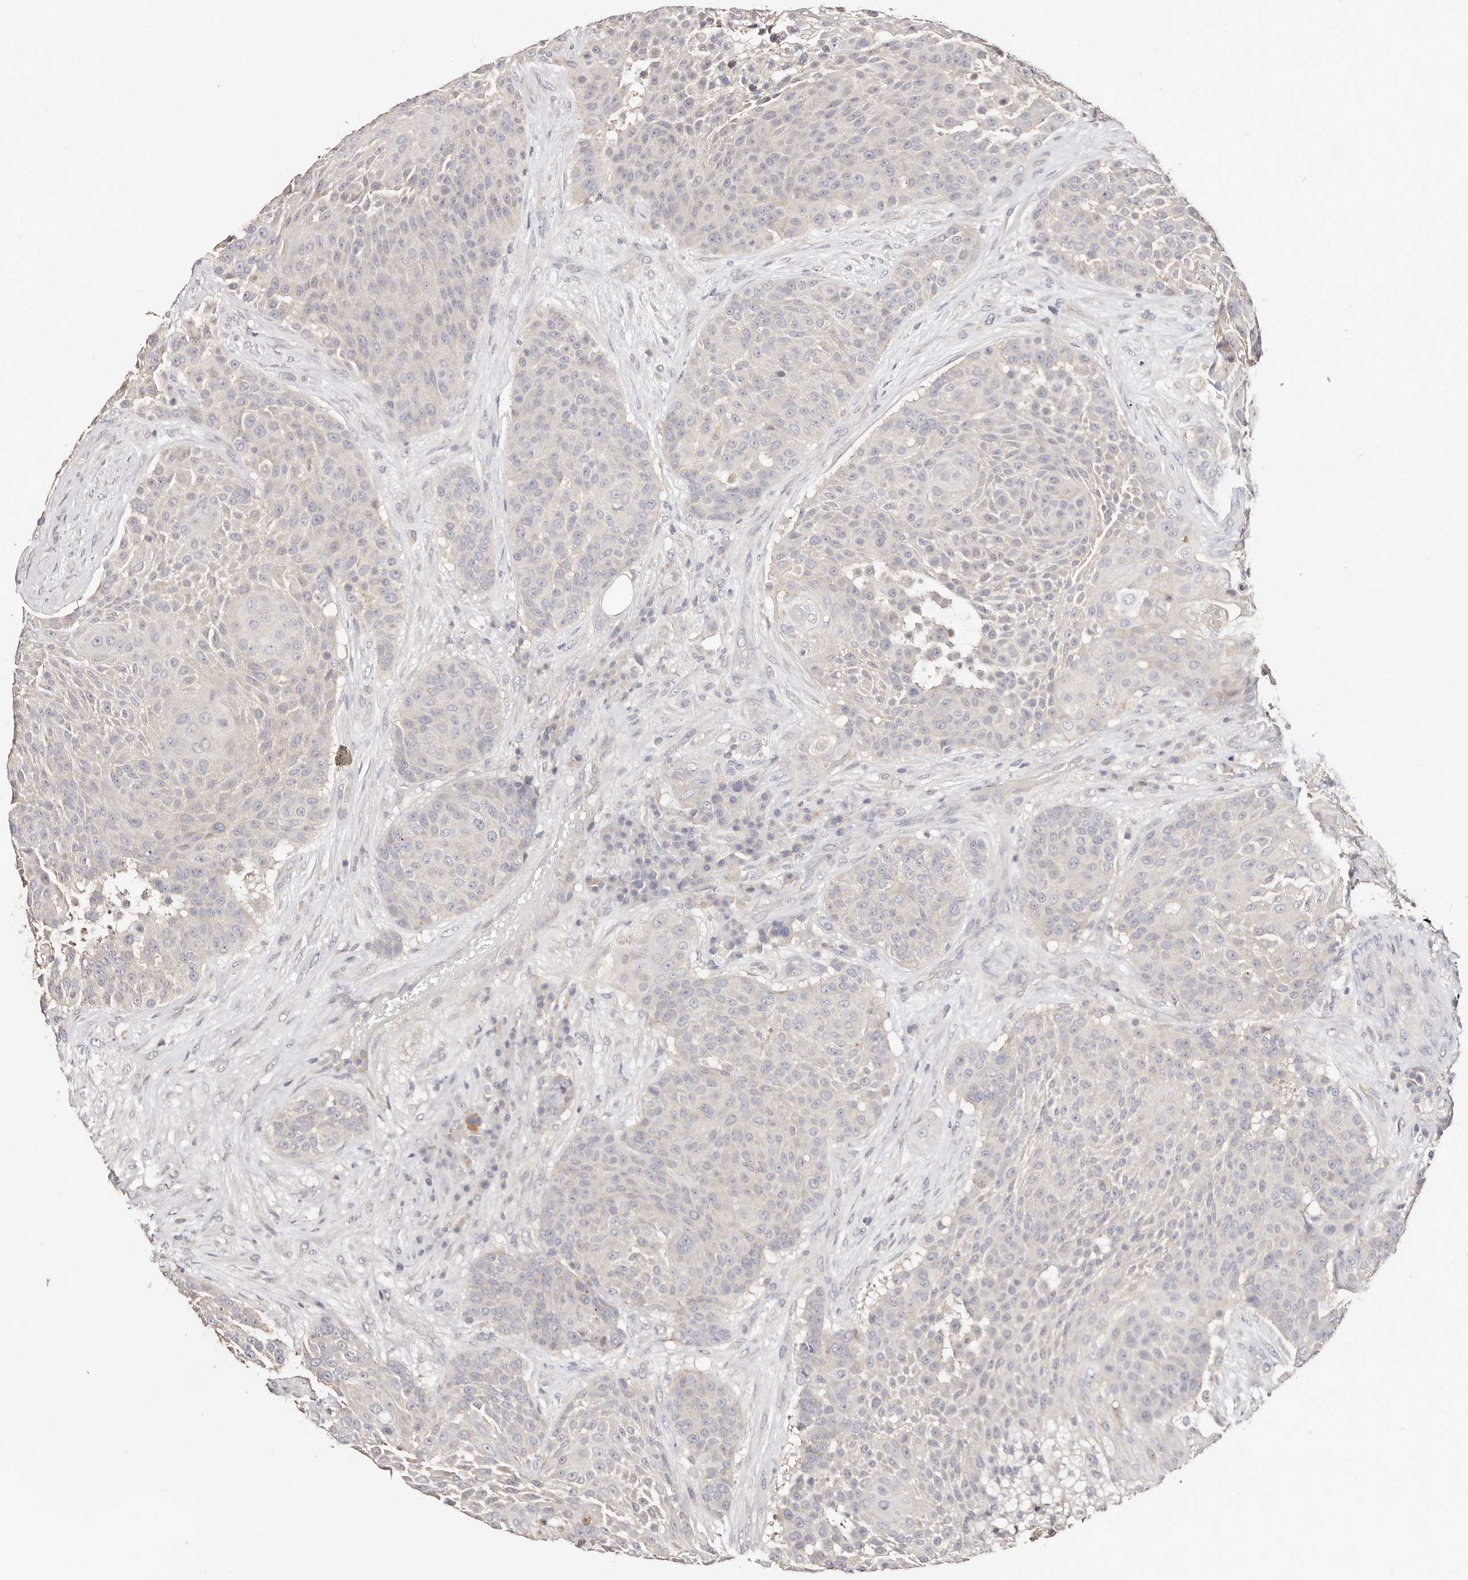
{"staining": {"intensity": "negative", "quantity": "none", "location": "none"}, "tissue": "urothelial cancer", "cell_type": "Tumor cells", "image_type": "cancer", "snomed": [{"axis": "morphology", "description": "Urothelial carcinoma, High grade"}, {"axis": "topography", "description": "Urinary bladder"}], "caption": "Tumor cells are negative for protein expression in human urothelial cancer. The staining is performed using DAB (3,3'-diaminobenzidine) brown chromogen with nuclei counter-stained in using hematoxylin.", "gene": "IQGAP3", "patient": {"sex": "female", "age": 63}}